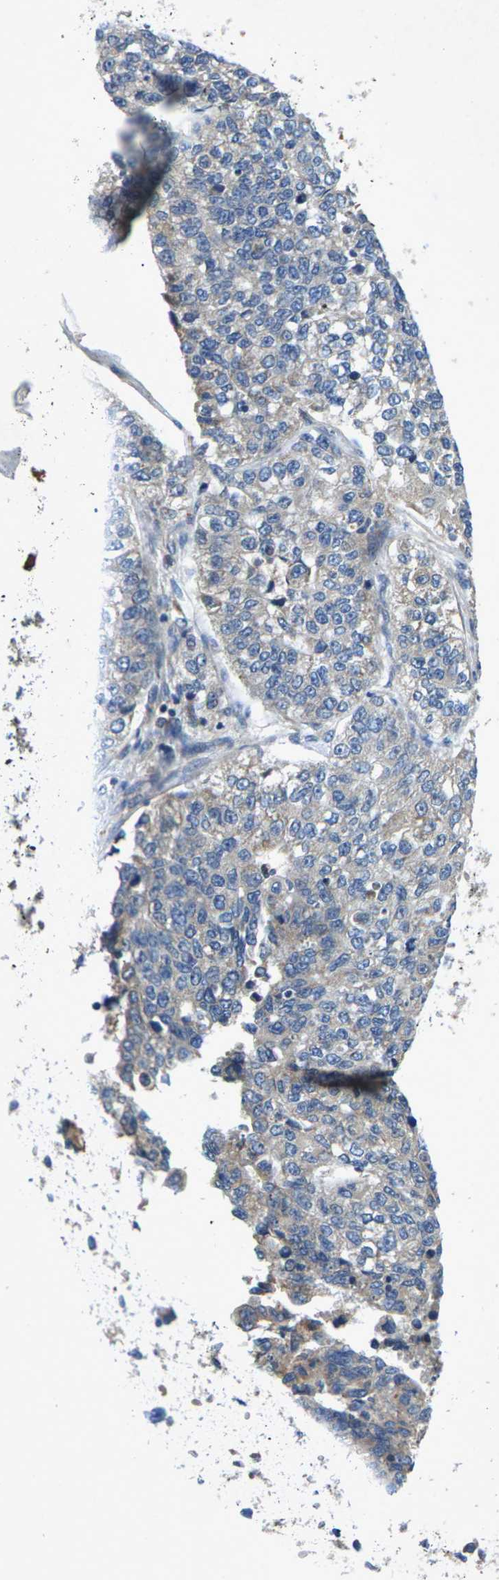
{"staining": {"intensity": "negative", "quantity": "none", "location": "none"}, "tissue": "lung cancer", "cell_type": "Tumor cells", "image_type": "cancer", "snomed": [{"axis": "morphology", "description": "Adenocarcinoma, NOS"}, {"axis": "topography", "description": "Lung"}], "caption": "Human lung cancer stained for a protein using immunohistochemistry reveals no positivity in tumor cells.", "gene": "KIF1B", "patient": {"sex": "male", "age": 49}}